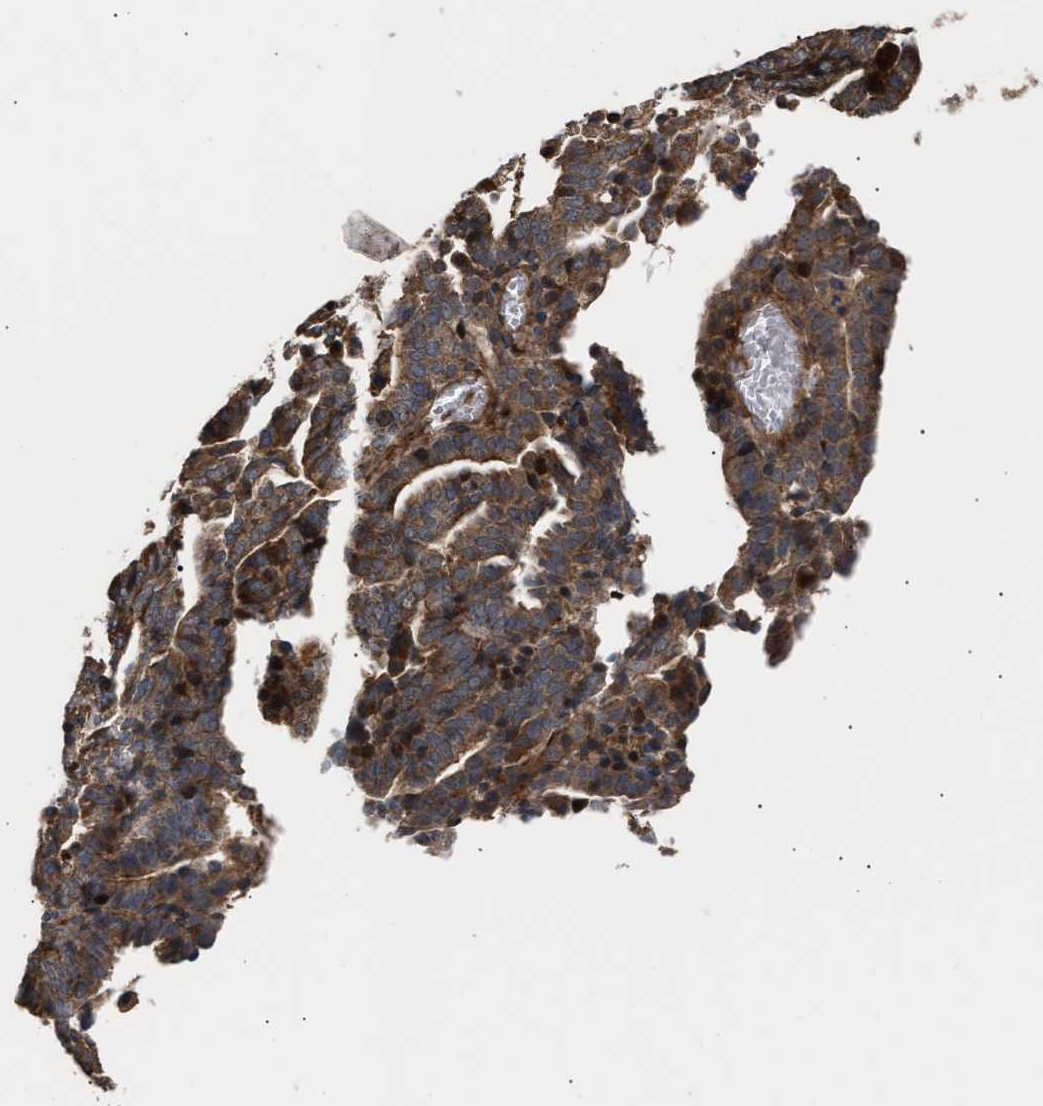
{"staining": {"intensity": "strong", "quantity": ">75%", "location": "cytoplasmic/membranous,nuclear"}, "tissue": "endometrial cancer", "cell_type": "Tumor cells", "image_type": "cancer", "snomed": [{"axis": "morphology", "description": "Adenocarcinoma, NOS"}, {"axis": "topography", "description": "Uterus"}], "caption": "There is high levels of strong cytoplasmic/membranous and nuclear positivity in tumor cells of endometrial cancer (adenocarcinoma), as demonstrated by immunohistochemical staining (brown color).", "gene": "STAU1", "patient": {"sex": "female", "age": 83}}